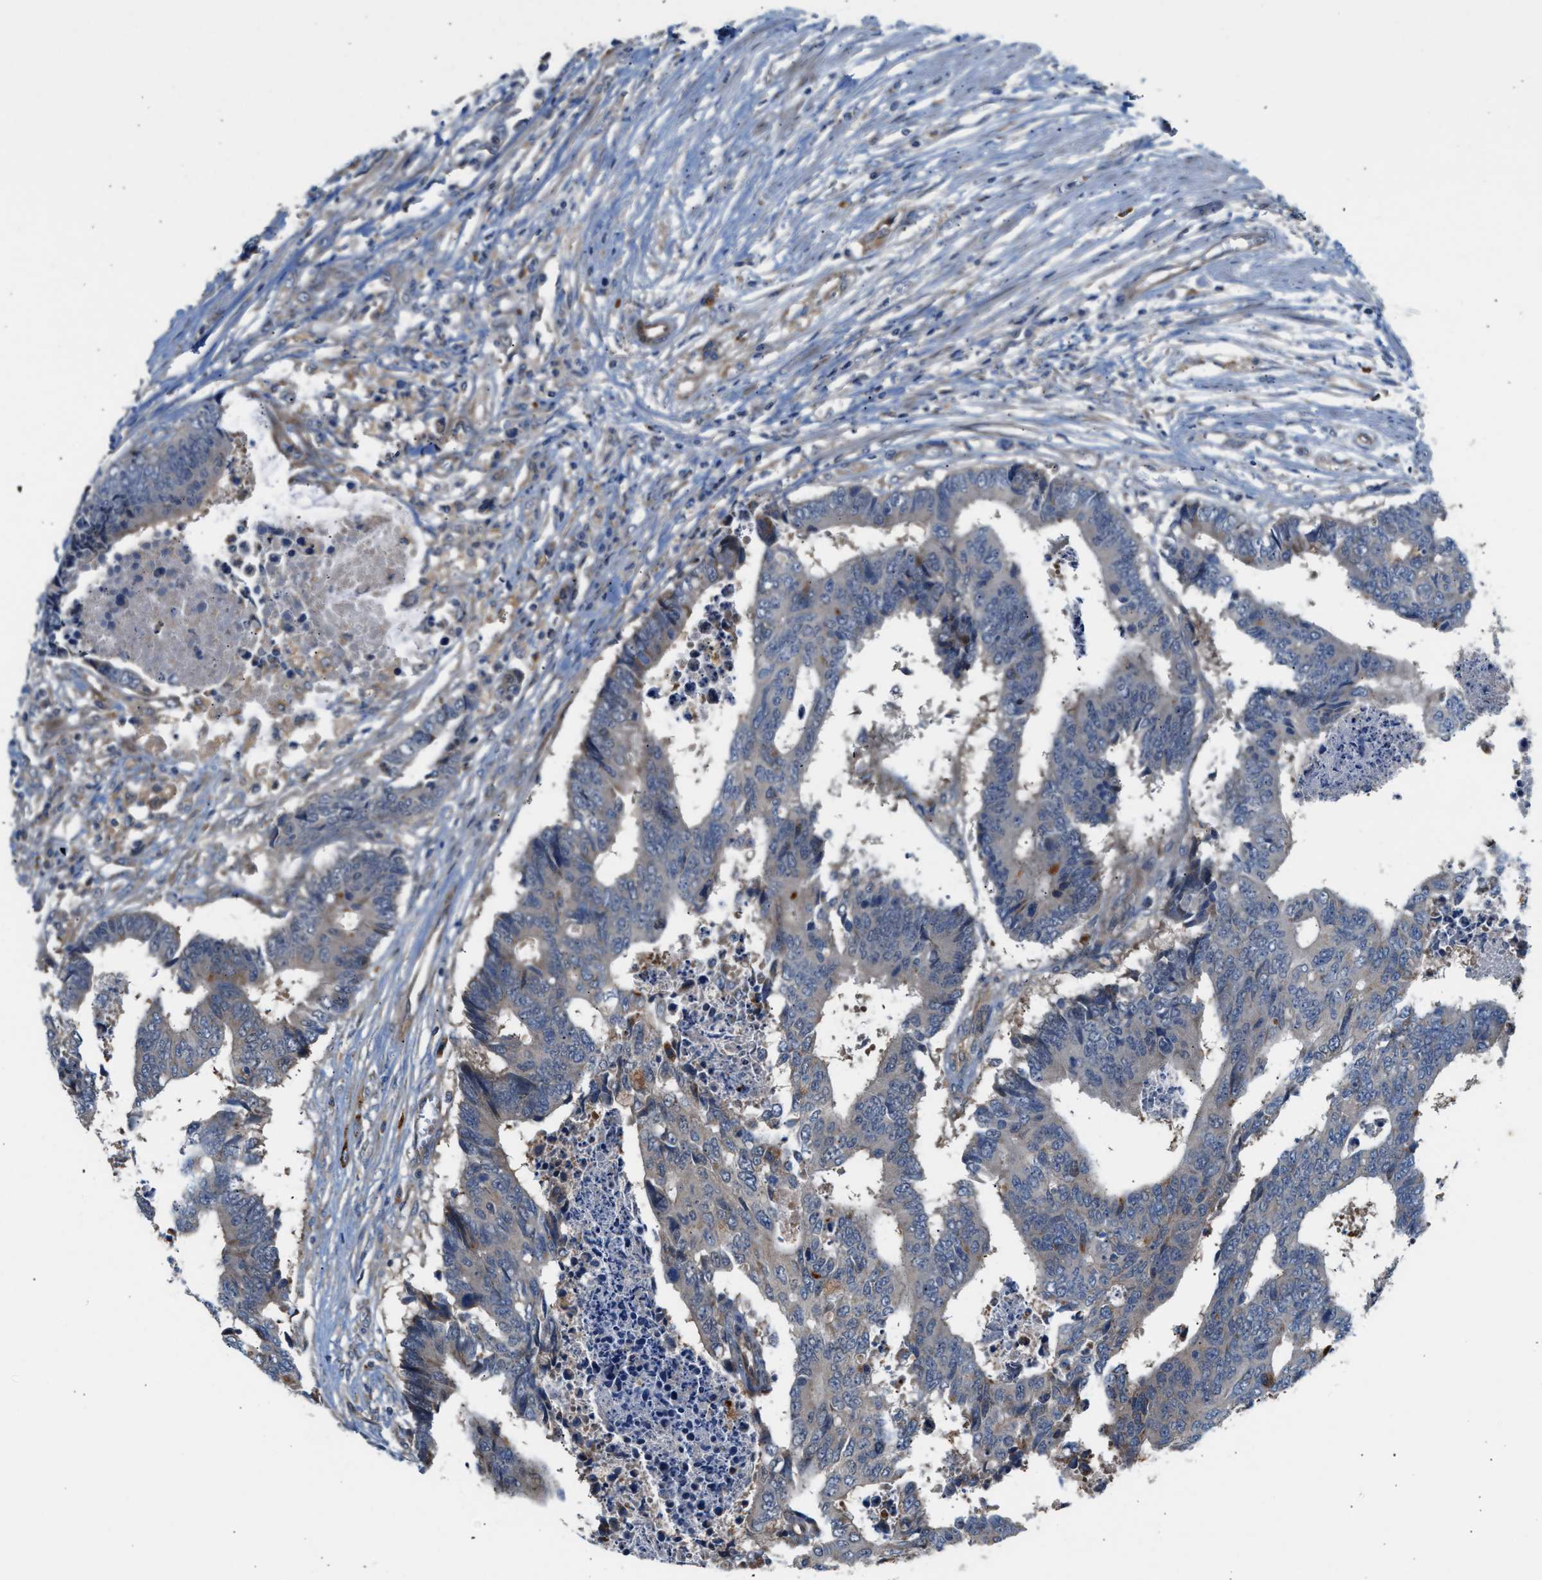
{"staining": {"intensity": "weak", "quantity": "<25%", "location": "cytoplasmic/membranous"}, "tissue": "colorectal cancer", "cell_type": "Tumor cells", "image_type": "cancer", "snomed": [{"axis": "morphology", "description": "Adenocarcinoma, NOS"}, {"axis": "topography", "description": "Rectum"}], "caption": "Immunohistochemistry (IHC) of adenocarcinoma (colorectal) shows no staining in tumor cells.", "gene": "PDCL", "patient": {"sex": "male", "age": 84}}